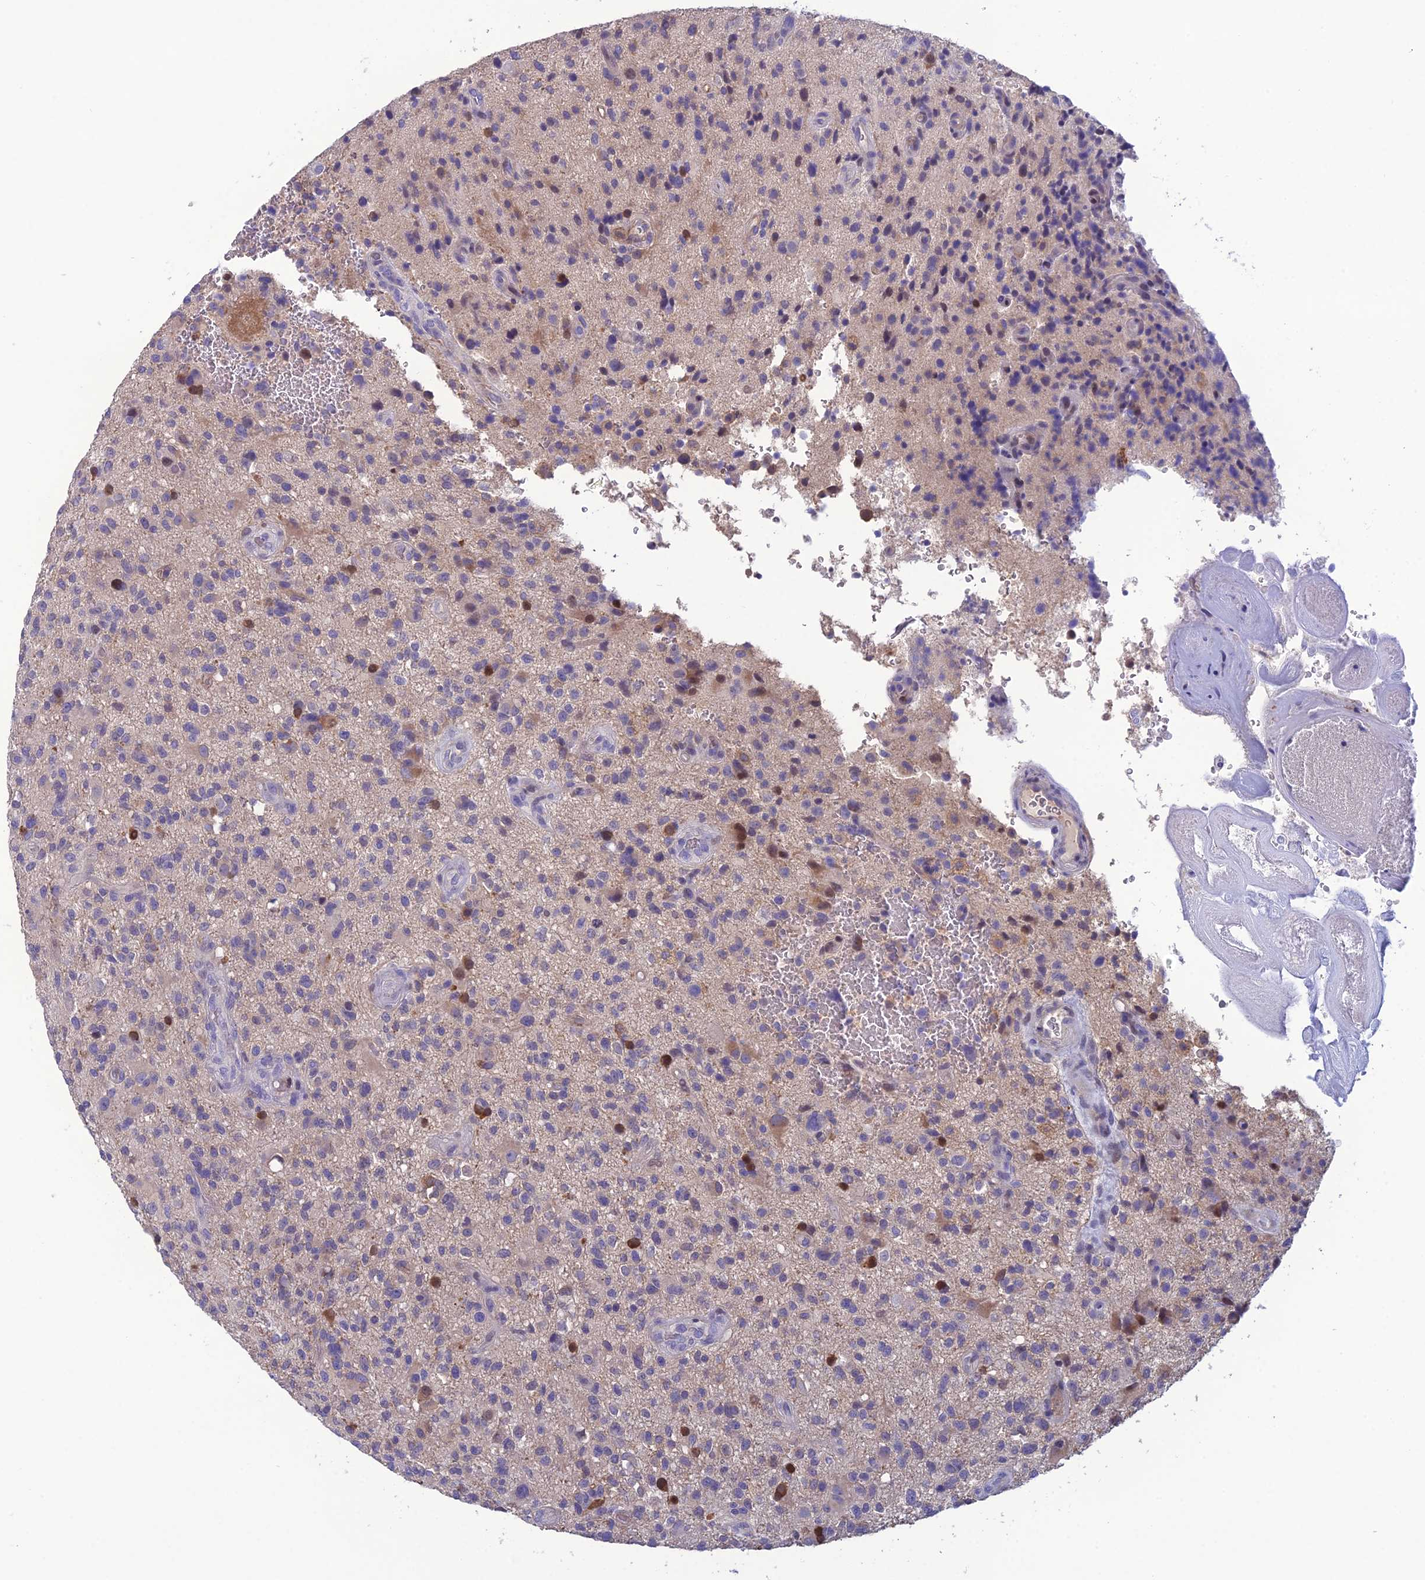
{"staining": {"intensity": "moderate", "quantity": "<25%", "location": "cytoplasmic/membranous"}, "tissue": "glioma", "cell_type": "Tumor cells", "image_type": "cancer", "snomed": [{"axis": "morphology", "description": "Glioma, malignant, High grade"}, {"axis": "topography", "description": "Brain"}], "caption": "Moderate cytoplasmic/membranous protein expression is appreciated in approximately <25% of tumor cells in malignant glioma (high-grade).", "gene": "CRB2", "patient": {"sex": "male", "age": 47}}